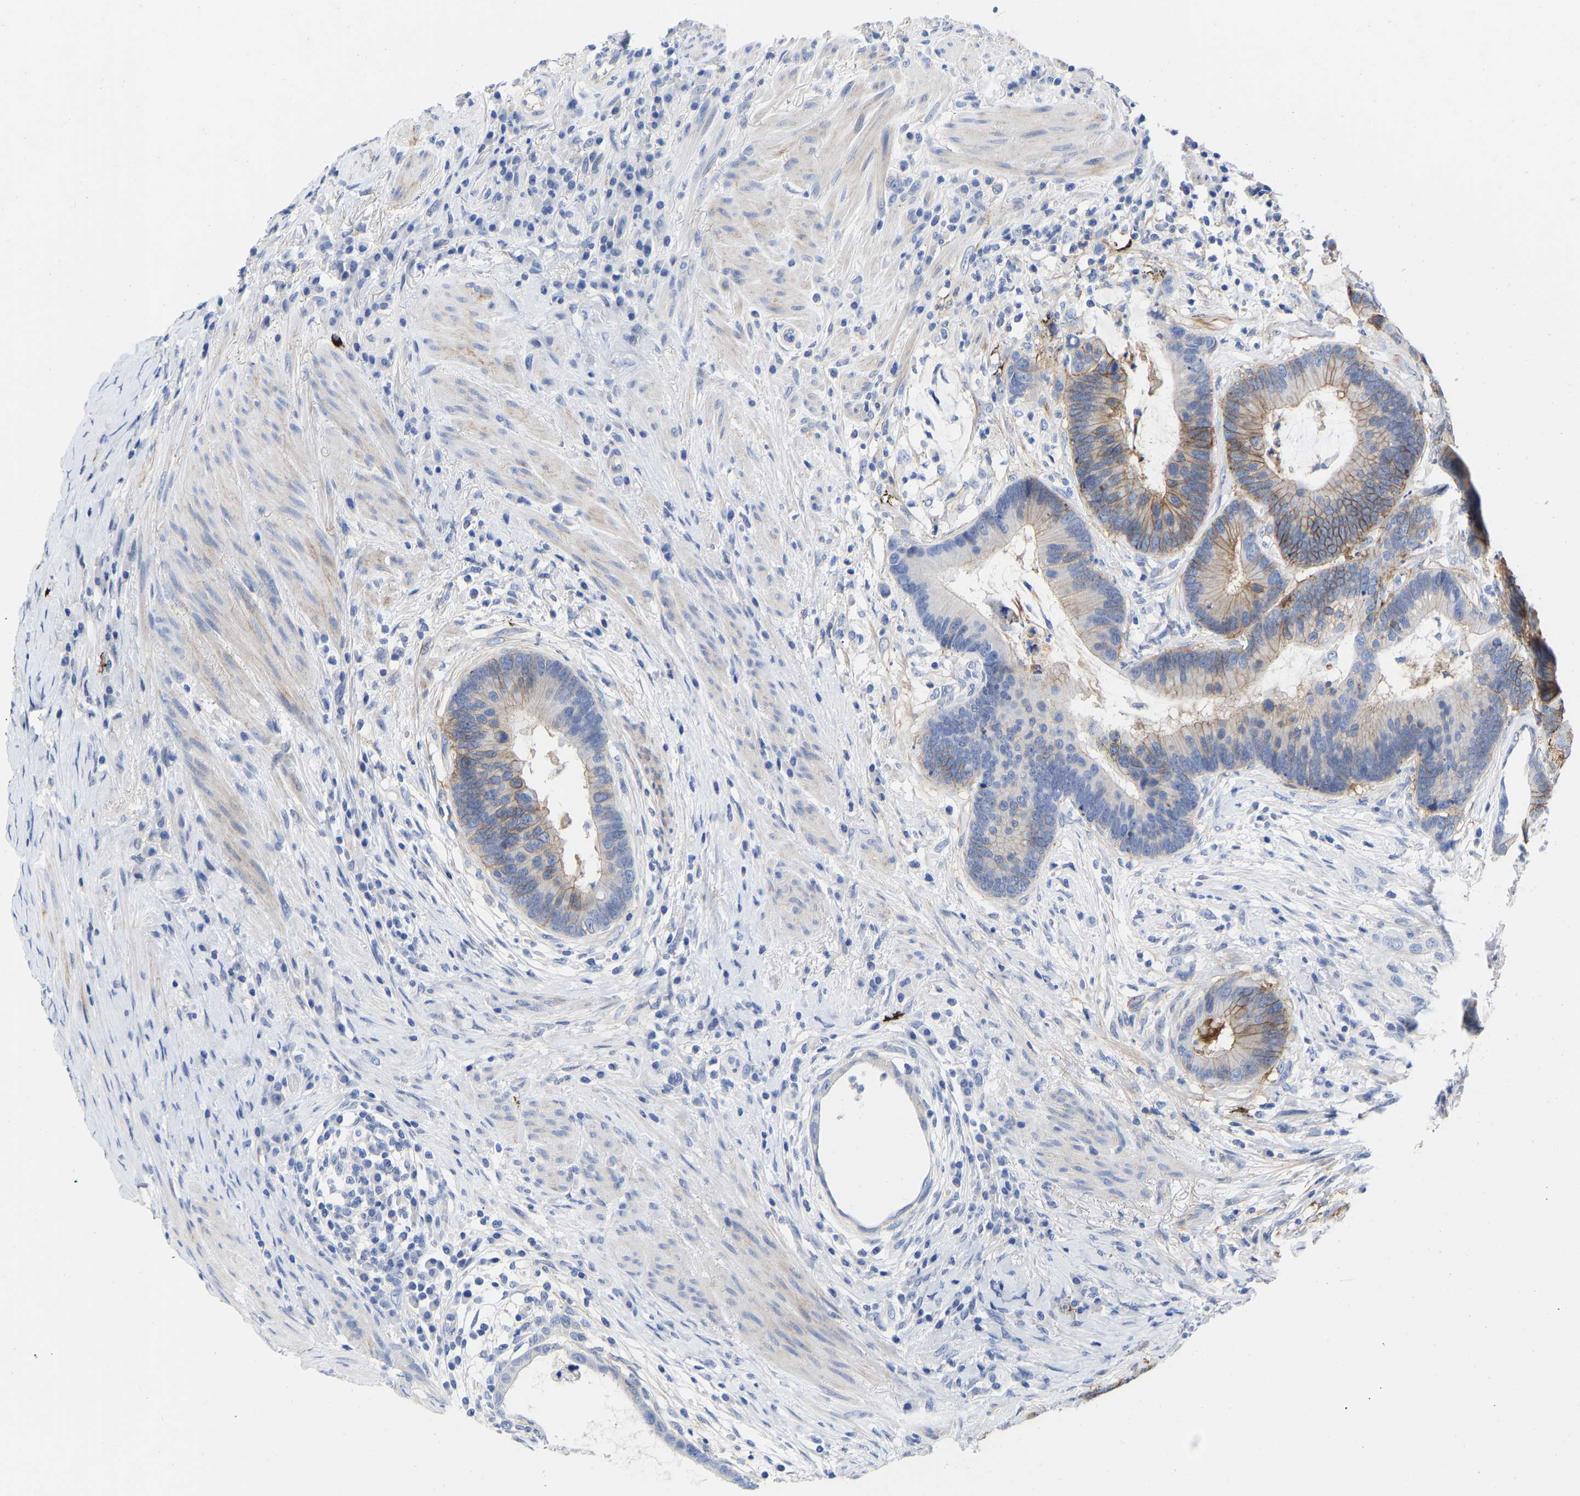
{"staining": {"intensity": "moderate", "quantity": "25%-75%", "location": "cytoplasmic/membranous"}, "tissue": "colorectal cancer", "cell_type": "Tumor cells", "image_type": "cancer", "snomed": [{"axis": "morphology", "description": "Adenocarcinoma, NOS"}, {"axis": "topography", "description": "Rectum"}], "caption": "Adenocarcinoma (colorectal) stained for a protein (brown) displays moderate cytoplasmic/membranous positive staining in about 25%-75% of tumor cells.", "gene": "GPA33", "patient": {"sex": "female", "age": 89}}